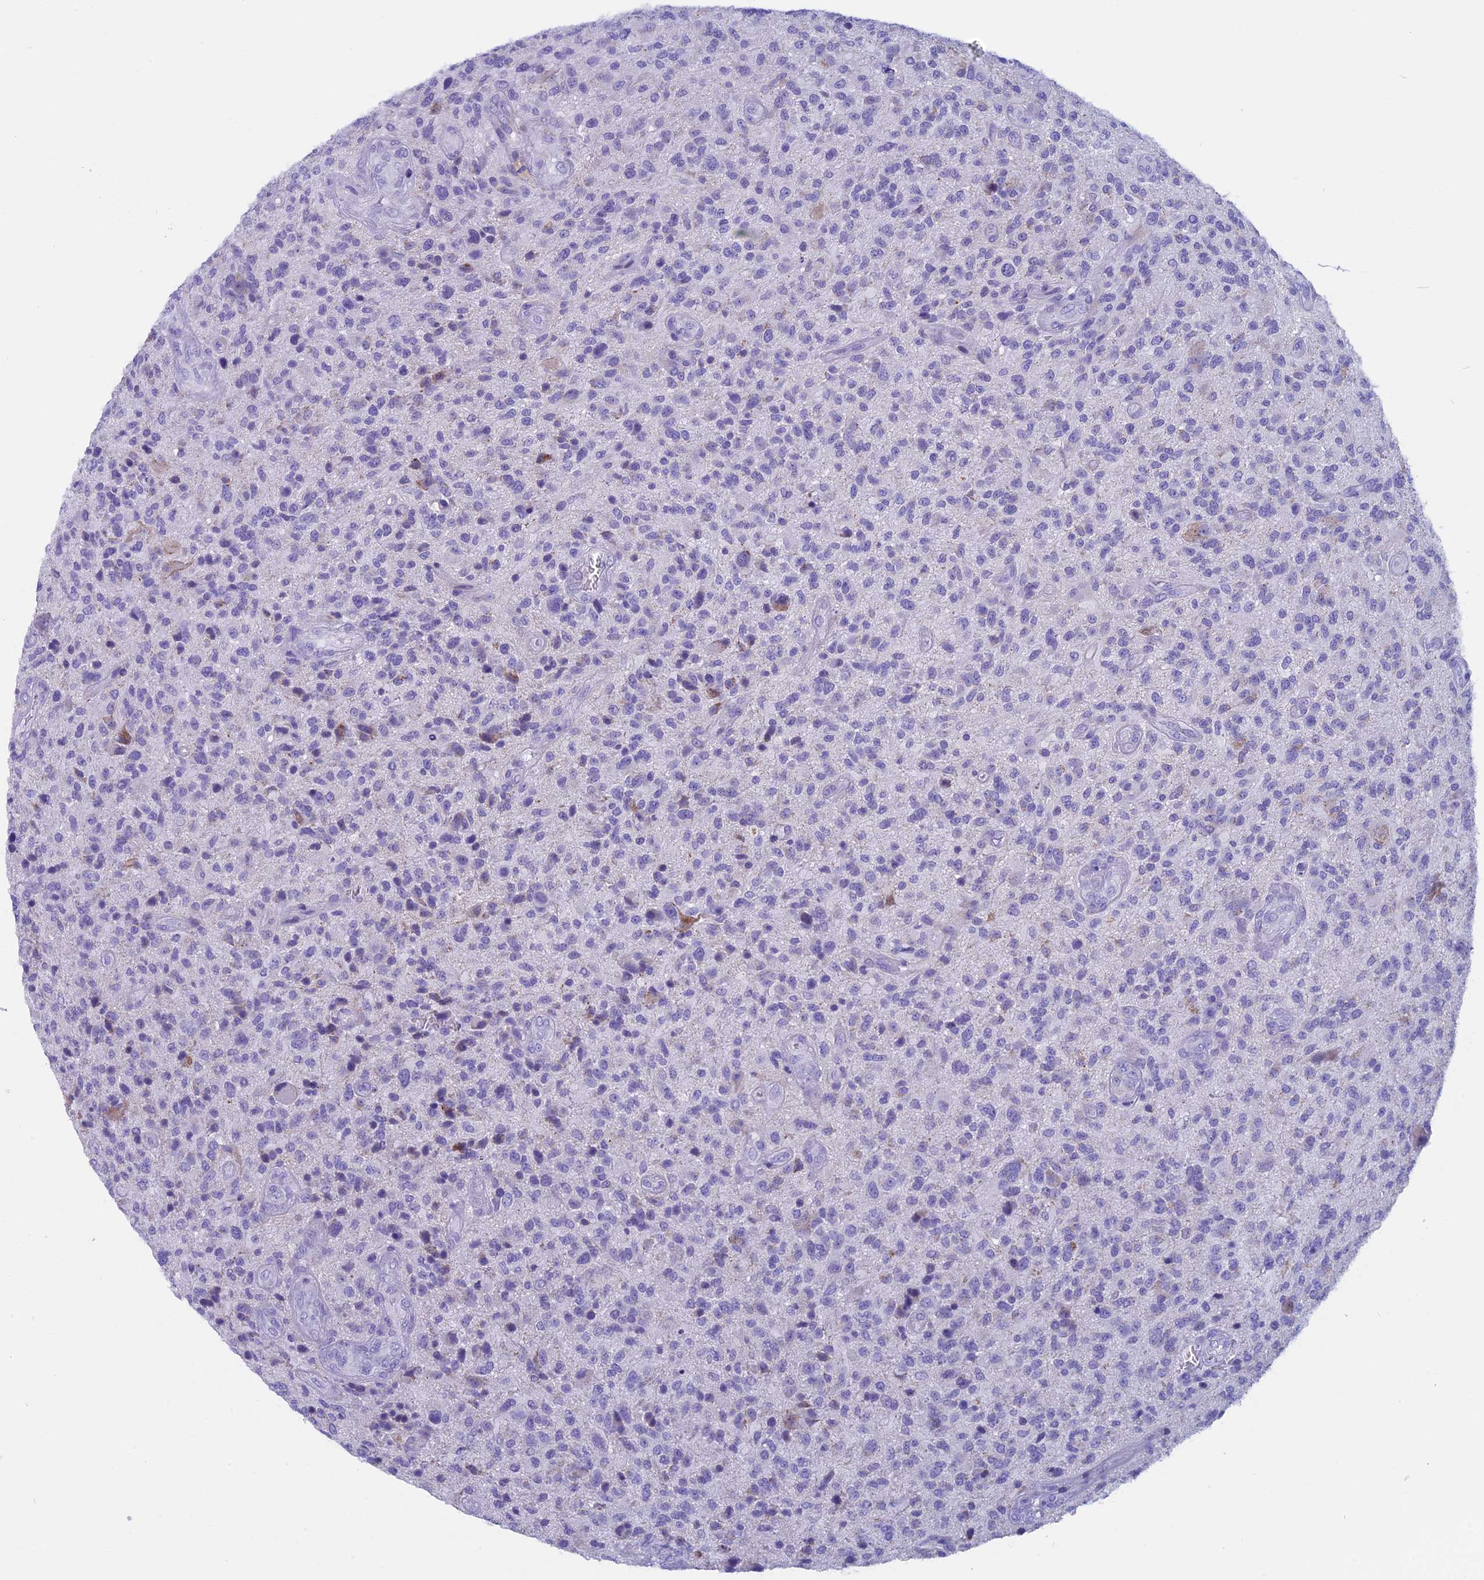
{"staining": {"intensity": "negative", "quantity": "none", "location": "none"}, "tissue": "glioma", "cell_type": "Tumor cells", "image_type": "cancer", "snomed": [{"axis": "morphology", "description": "Glioma, malignant, High grade"}, {"axis": "topography", "description": "Brain"}], "caption": "A high-resolution micrograph shows IHC staining of glioma, which demonstrates no significant staining in tumor cells.", "gene": "ZNF563", "patient": {"sex": "male", "age": 47}}